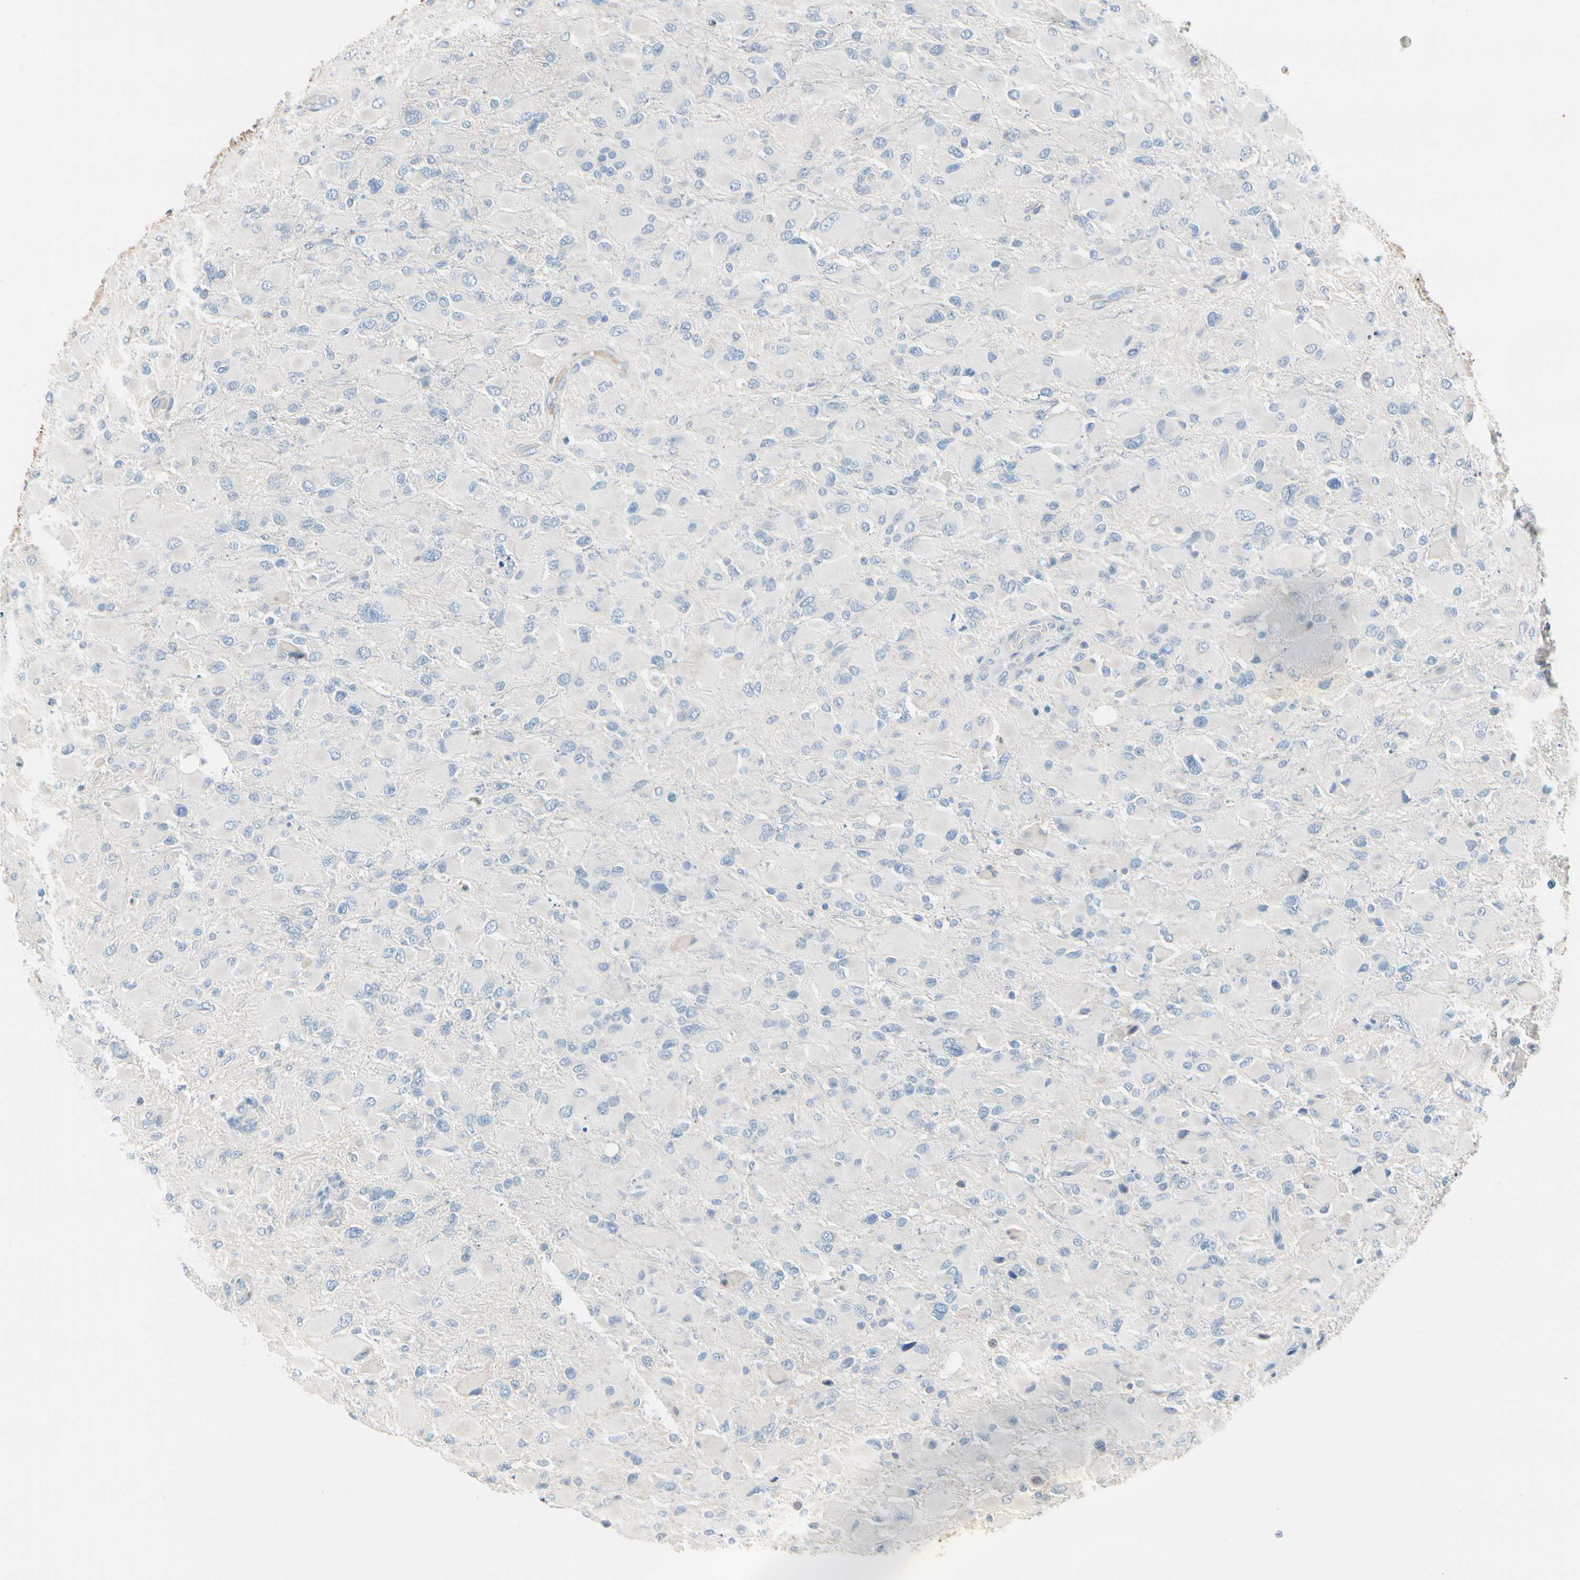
{"staining": {"intensity": "negative", "quantity": "none", "location": "none"}, "tissue": "glioma", "cell_type": "Tumor cells", "image_type": "cancer", "snomed": [{"axis": "morphology", "description": "Glioma, malignant, High grade"}, {"axis": "topography", "description": "Cerebral cortex"}], "caption": "This is an immunohistochemistry photomicrograph of high-grade glioma (malignant). There is no expression in tumor cells.", "gene": "STK40", "patient": {"sex": "female", "age": 36}}